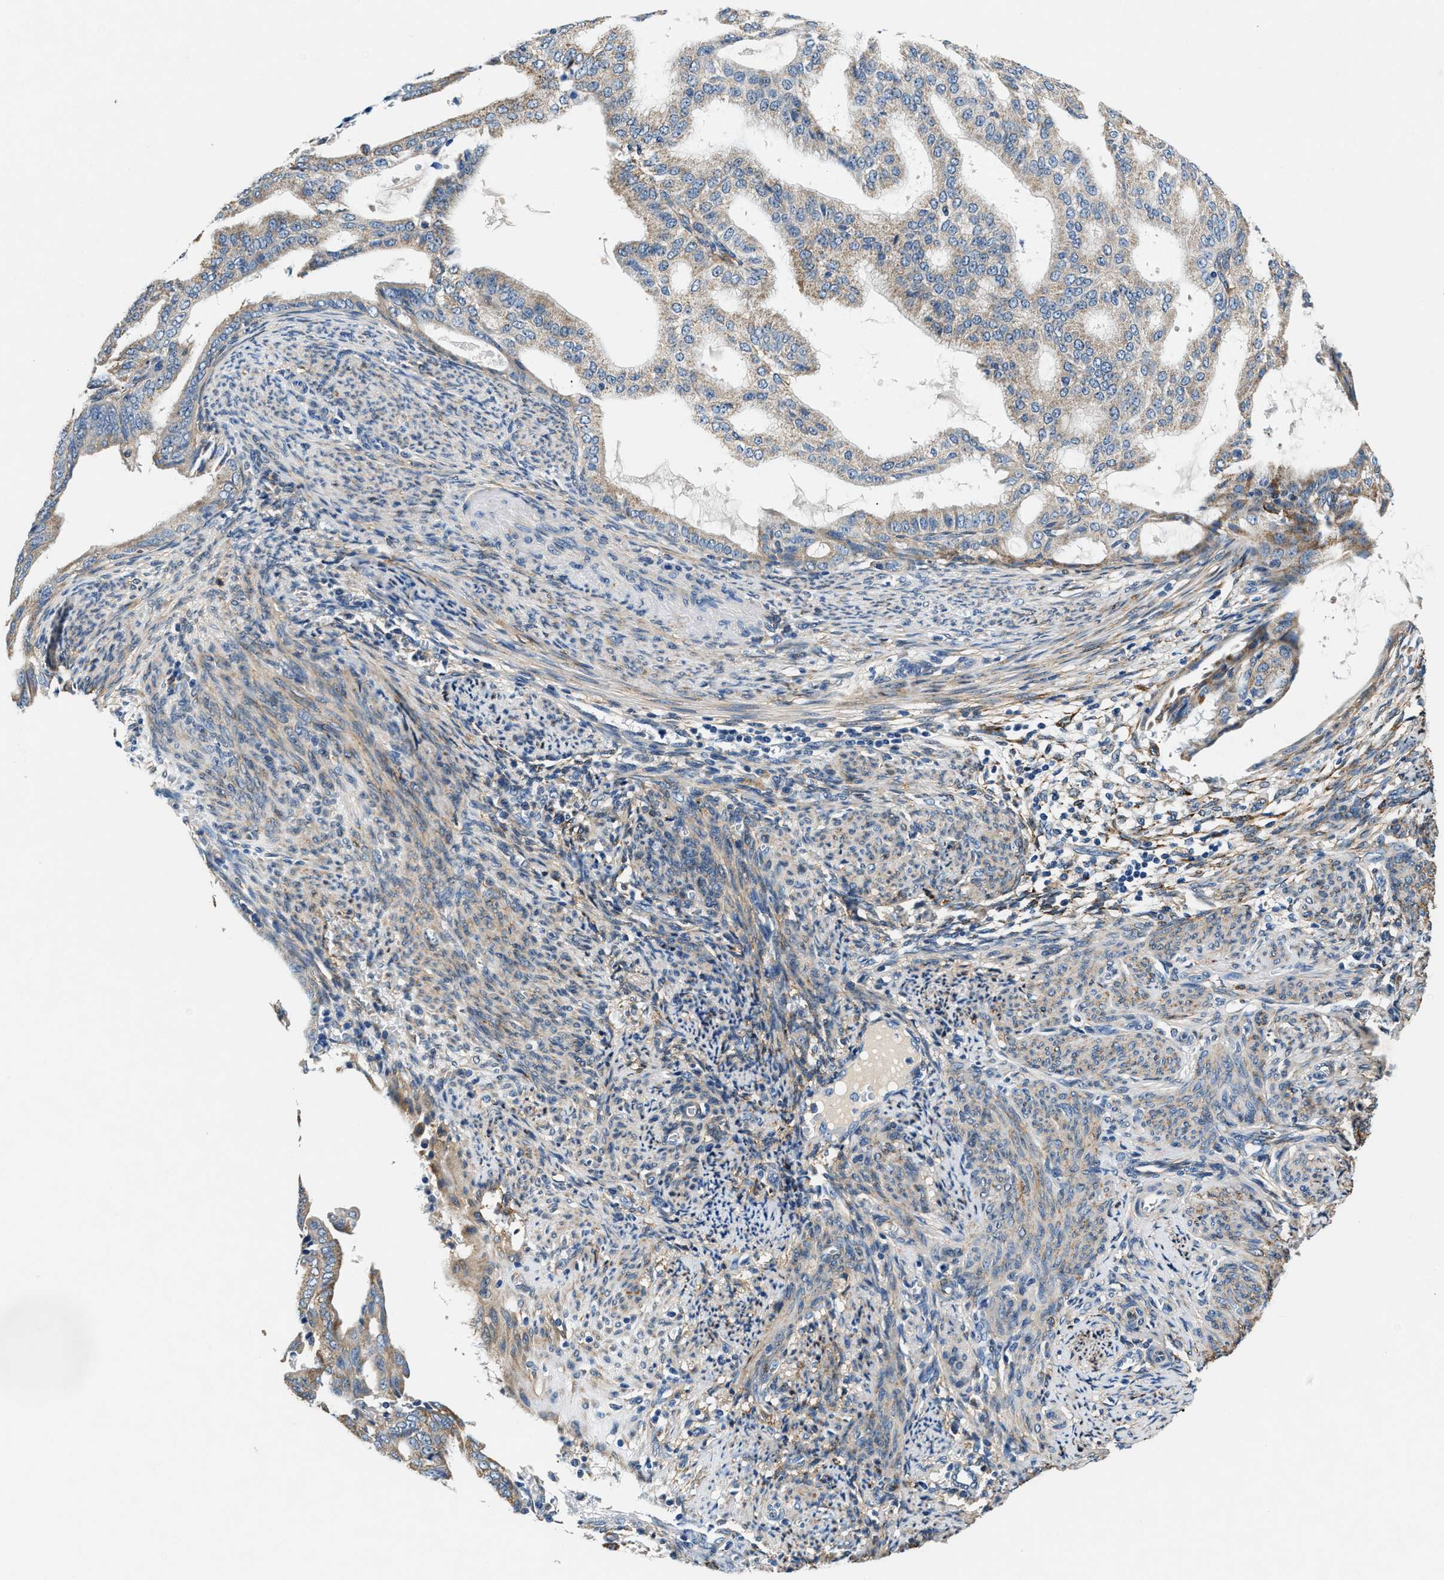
{"staining": {"intensity": "weak", "quantity": "<25%", "location": "cytoplasmic/membranous"}, "tissue": "endometrial cancer", "cell_type": "Tumor cells", "image_type": "cancer", "snomed": [{"axis": "morphology", "description": "Adenocarcinoma, NOS"}, {"axis": "topography", "description": "Endometrium"}], "caption": "Image shows no protein staining in tumor cells of adenocarcinoma (endometrial) tissue.", "gene": "PRTFDC1", "patient": {"sex": "female", "age": 58}}